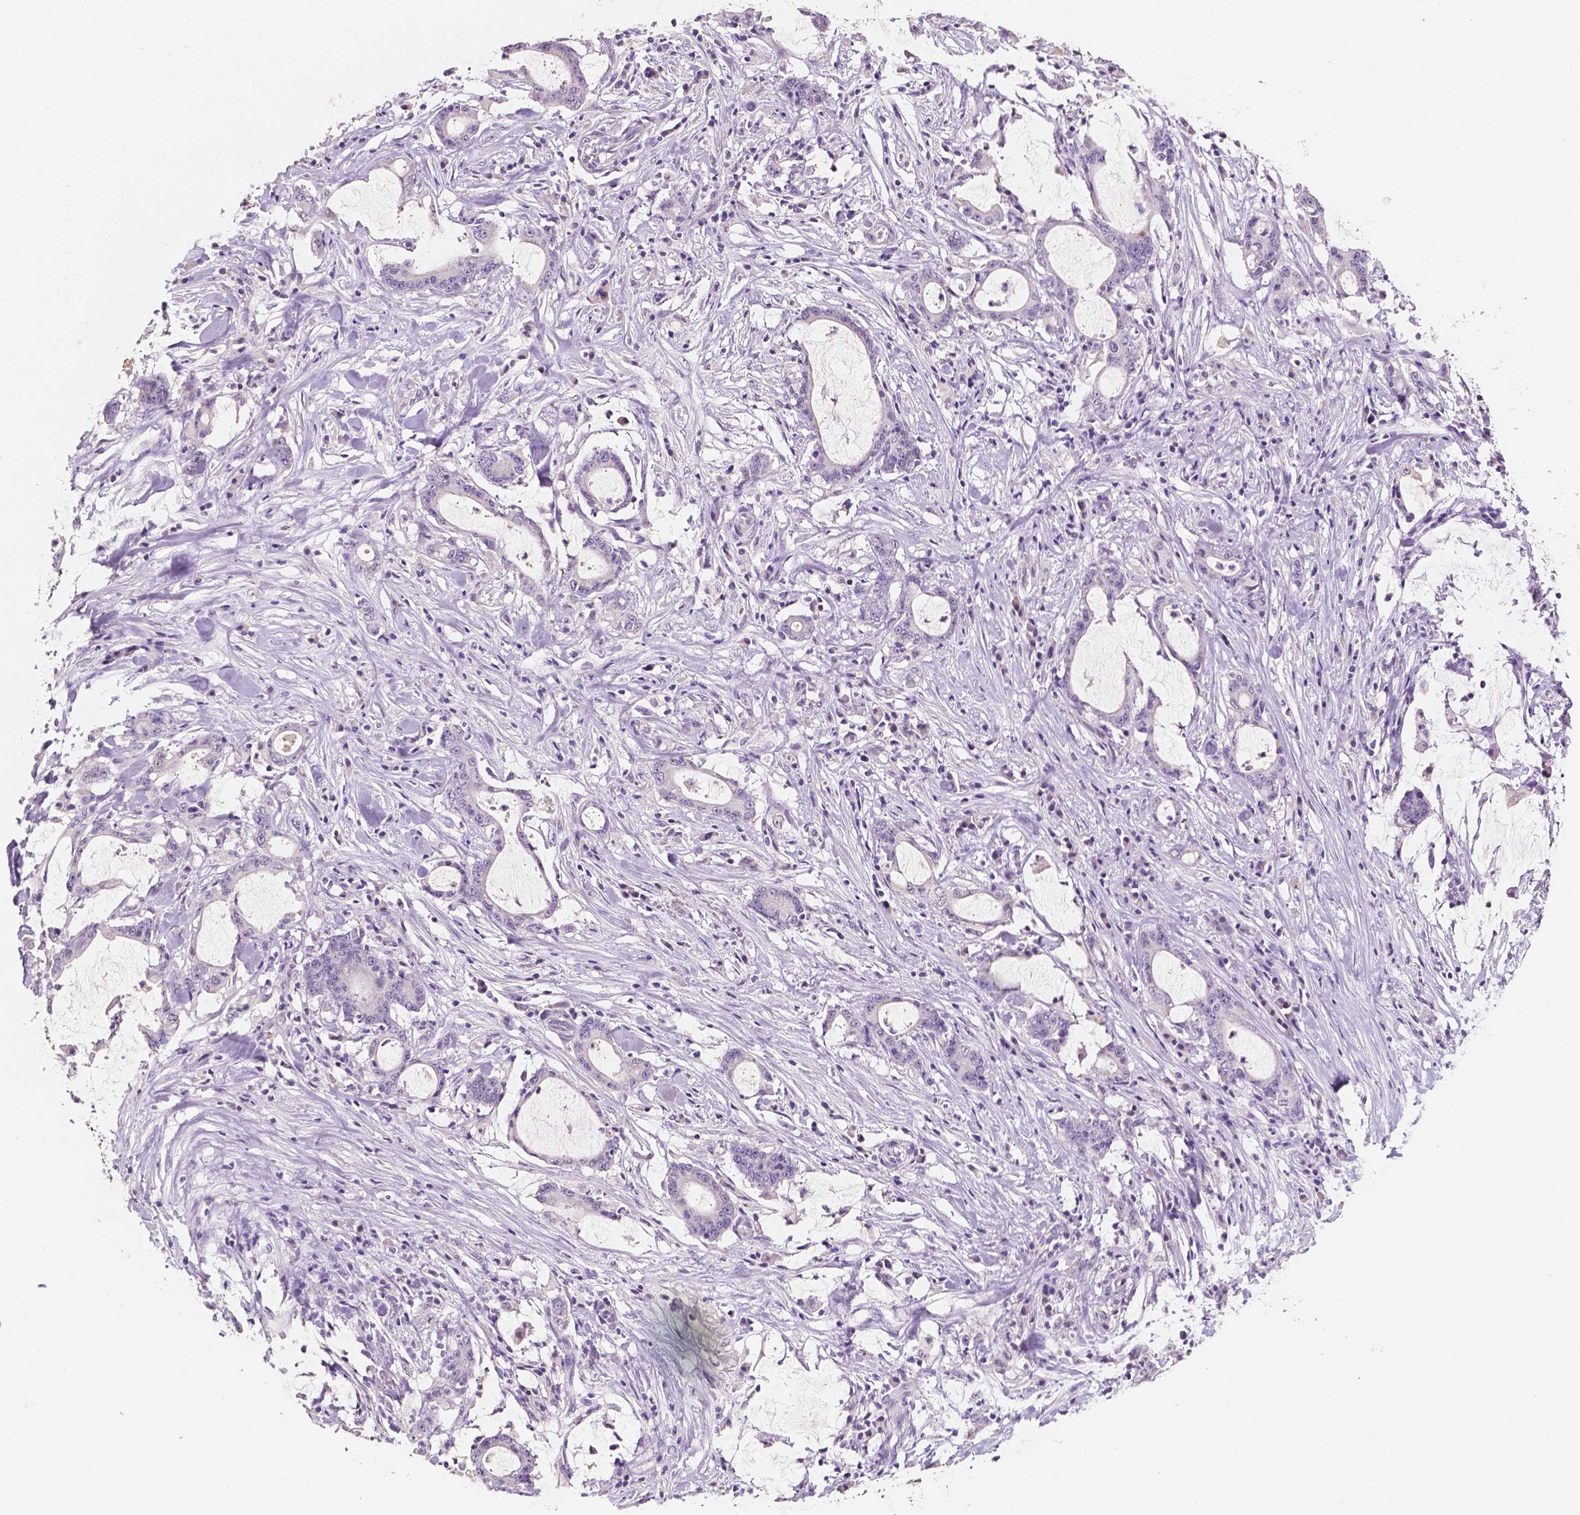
{"staining": {"intensity": "negative", "quantity": "none", "location": "none"}, "tissue": "stomach cancer", "cell_type": "Tumor cells", "image_type": "cancer", "snomed": [{"axis": "morphology", "description": "Adenocarcinoma, NOS"}, {"axis": "topography", "description": "Stomach, upper"}], "caption": "This is a image of immunohistochemistry (IHC) staining of stomach cancer (adenocarcinoma), which shows no positivity in tumor cells. The staining is performed using DAB brown chromogen with nuclei counter-stained in using hematoxylin.", "gene": "TAL1", "patient": {"sex": "male", "age": 68}}